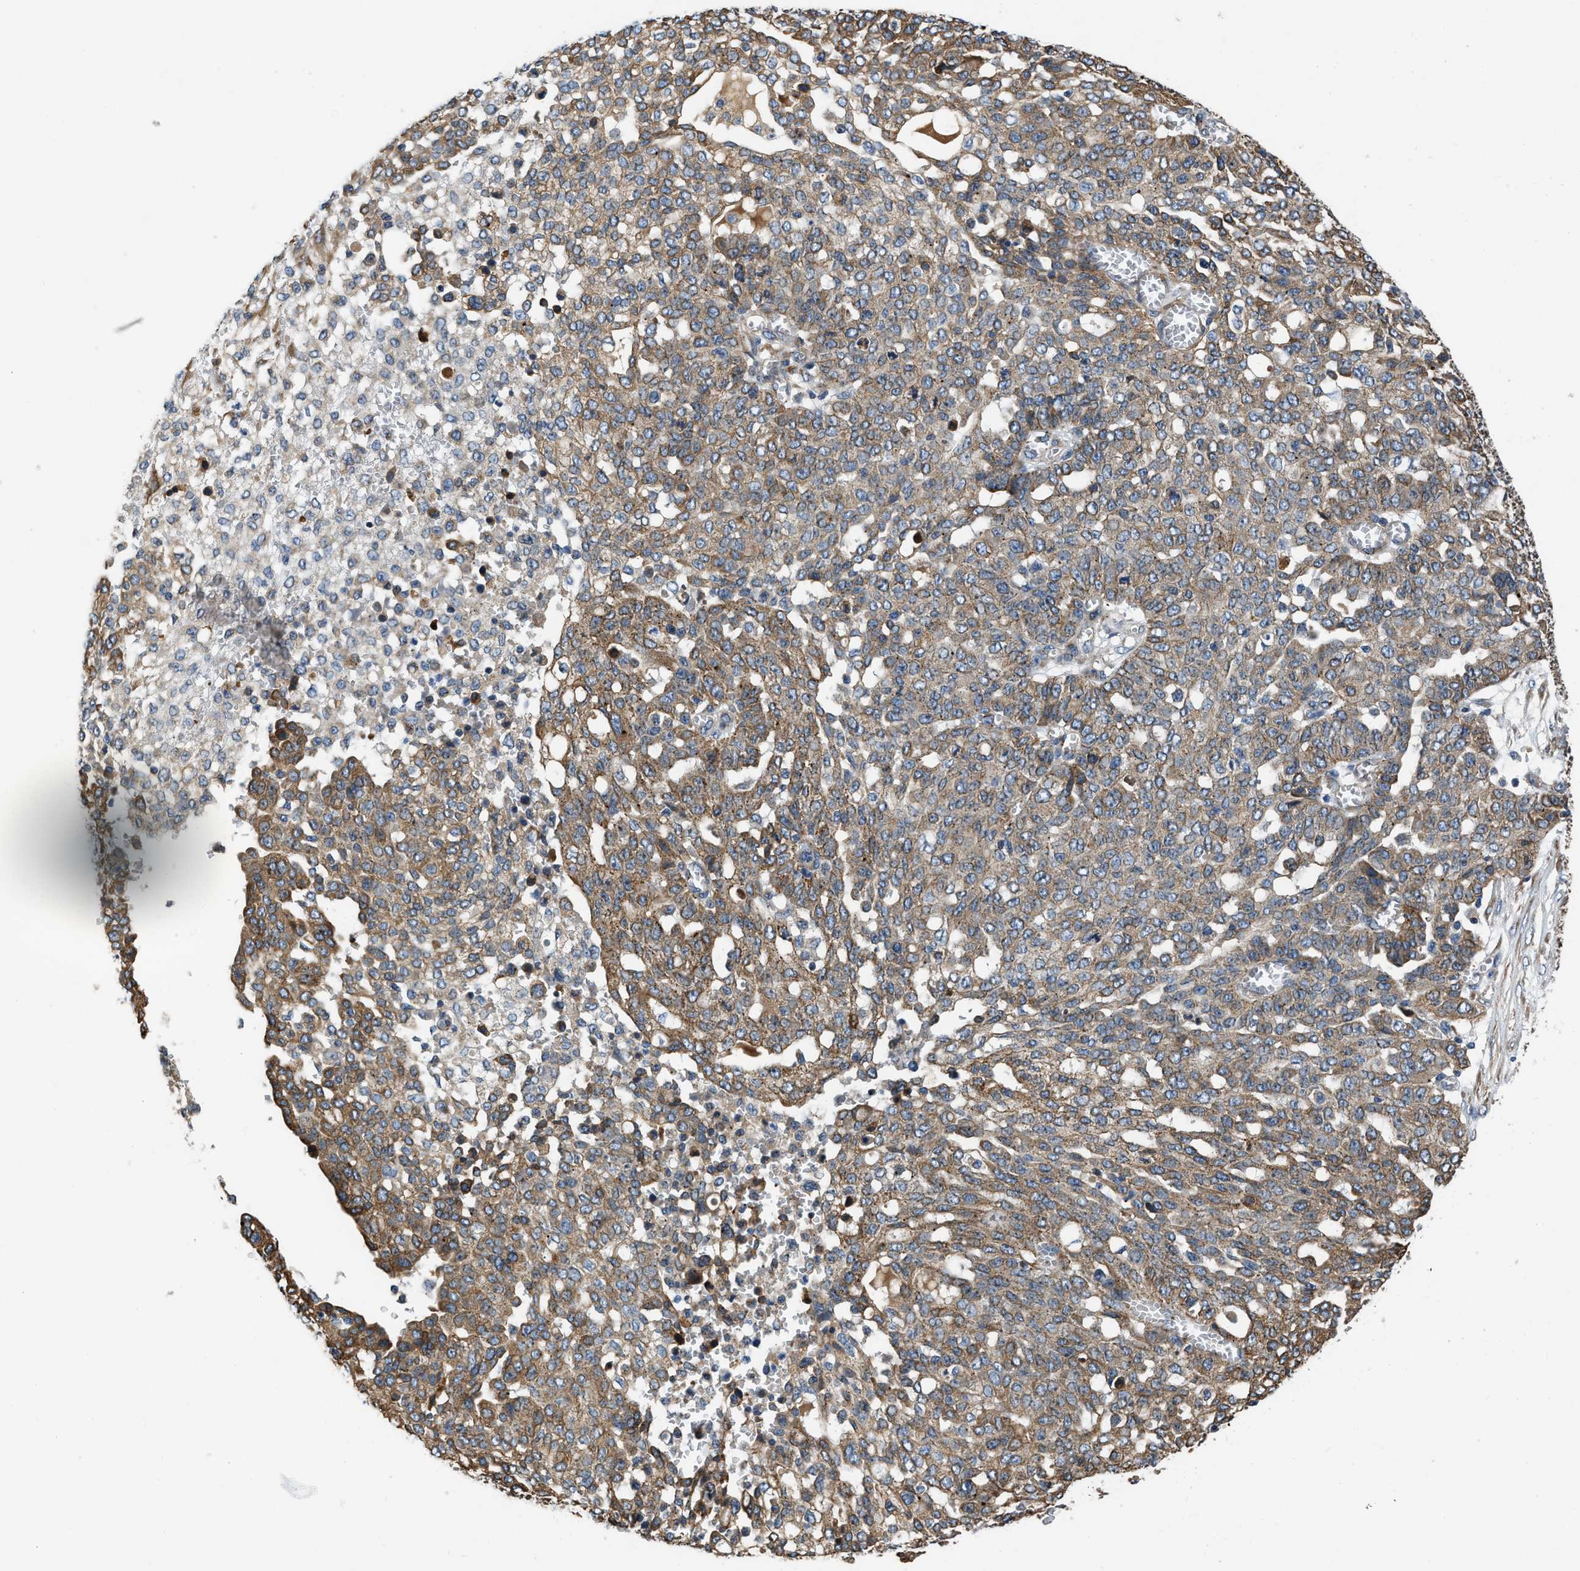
{"staining": {"intensity": "moderate", "quantity": ">75%", "location": "cytoplasmic/membranous"}, "tissue": "ovarian cancer", "cell_type": "Tumor cells", "image_type": "cancer", "snomed": [{"axis": "morphology", "description": "Cystadenocarcinoma, serous, NOS"}, {"axis": "topography", "description": "Soft tissue"}, {"axis": "topography", "description": "Ovary"}], "caption": "Approximately >75% of tumor cells in human ovarian cancer demonstrate moderate cytoplasmic/membranous protein staining as visualized by brown immunohistochemical staining.", "gene": "ARL6IP5", "patient": {"sex": "female", "age": 57}}